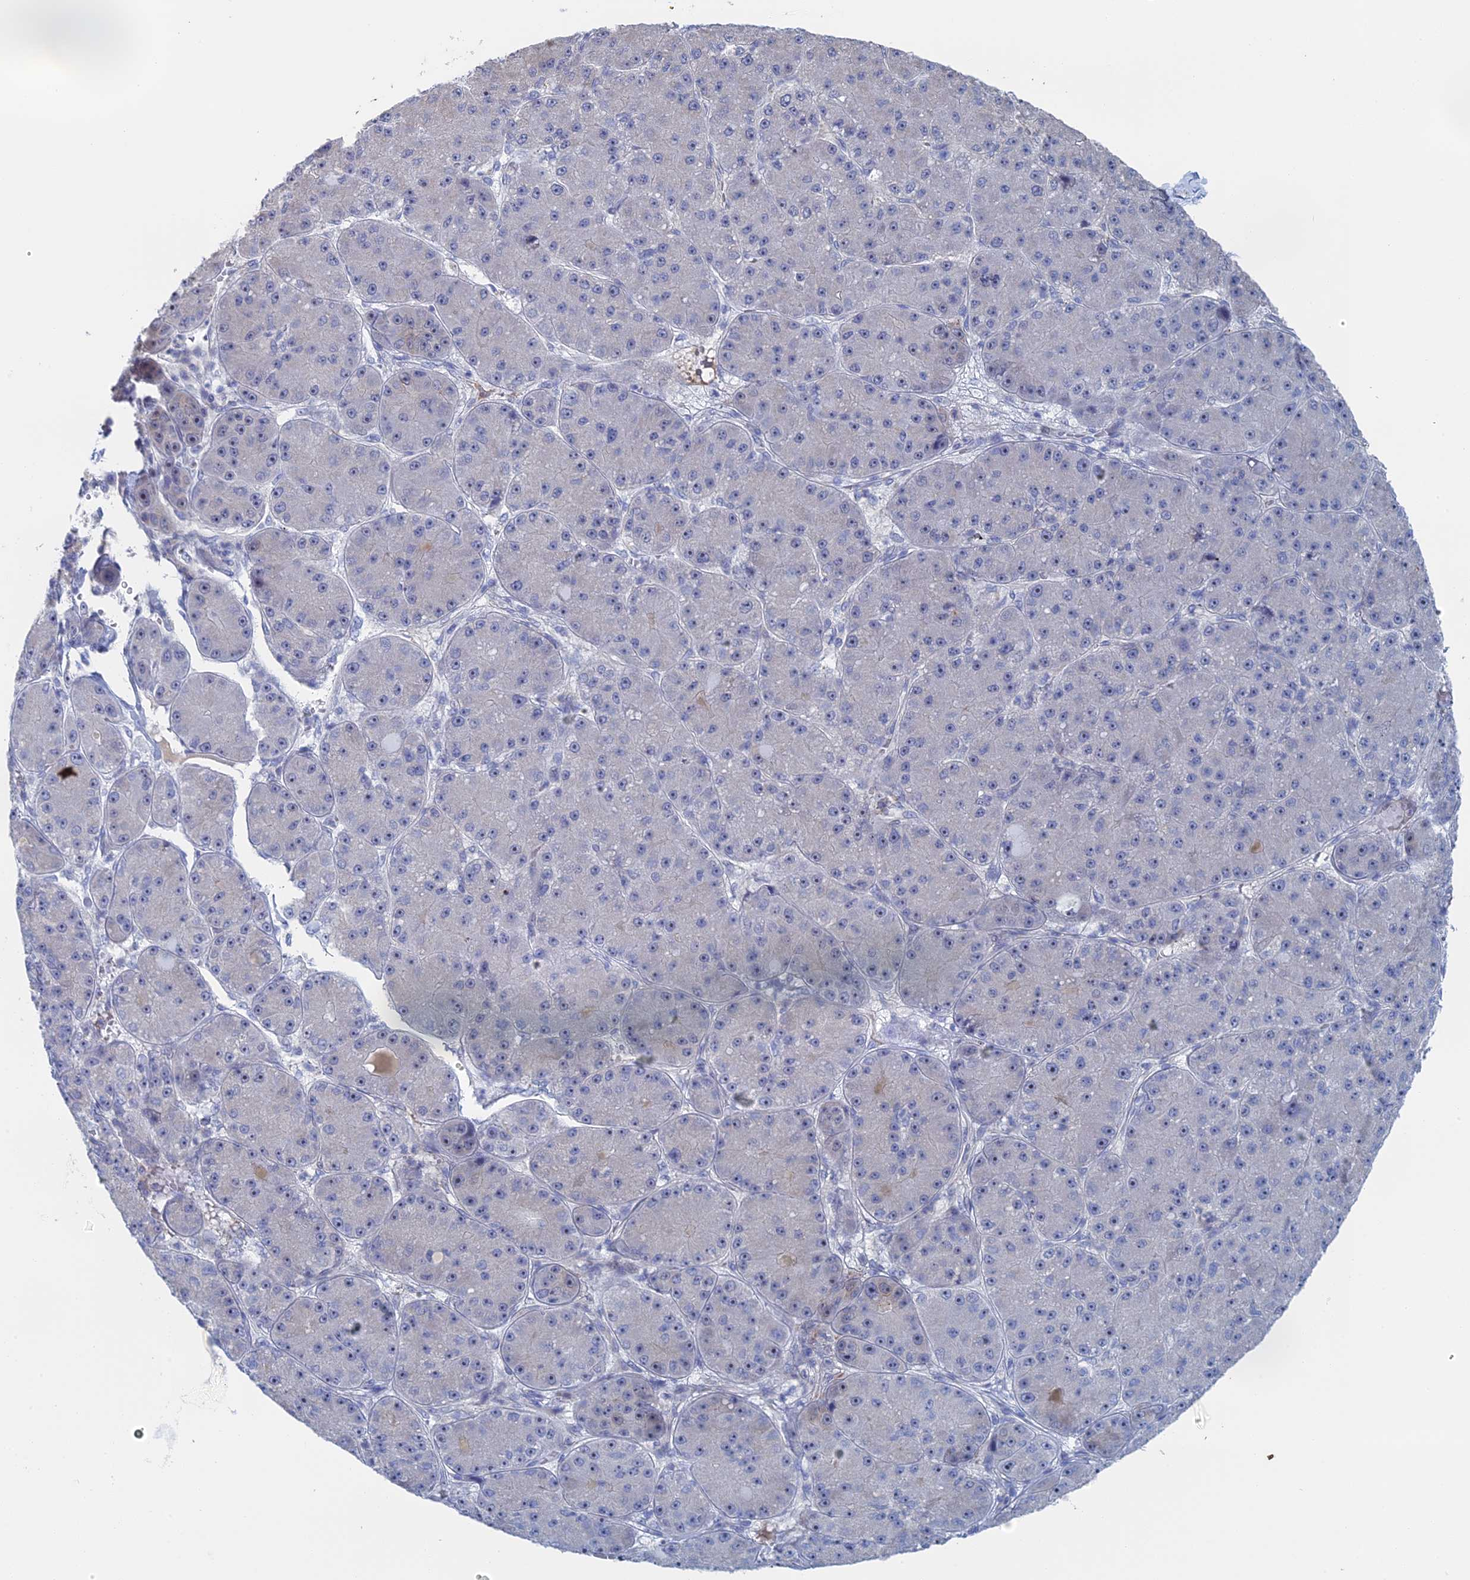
{"staining": {"intensity": "negative", "quantity": "none", "location": "none"}, "tissue": "liver cancer", "cell_type": "Tumor cells", "image_type": "cancer", "snomed": [{"axis": "morphology", "description": "Carcinoma, Hepatocellular, NOS"}, {"axis": "topography", "description": "Liver"}], "caption": "This is an immunohistochemistry (IHC) histopathology image of liver hepatocellular carcinoma. There is no positivity in tumor cells.", "gene": "IL7", "patient": {"sex": "male", "age": 67}}